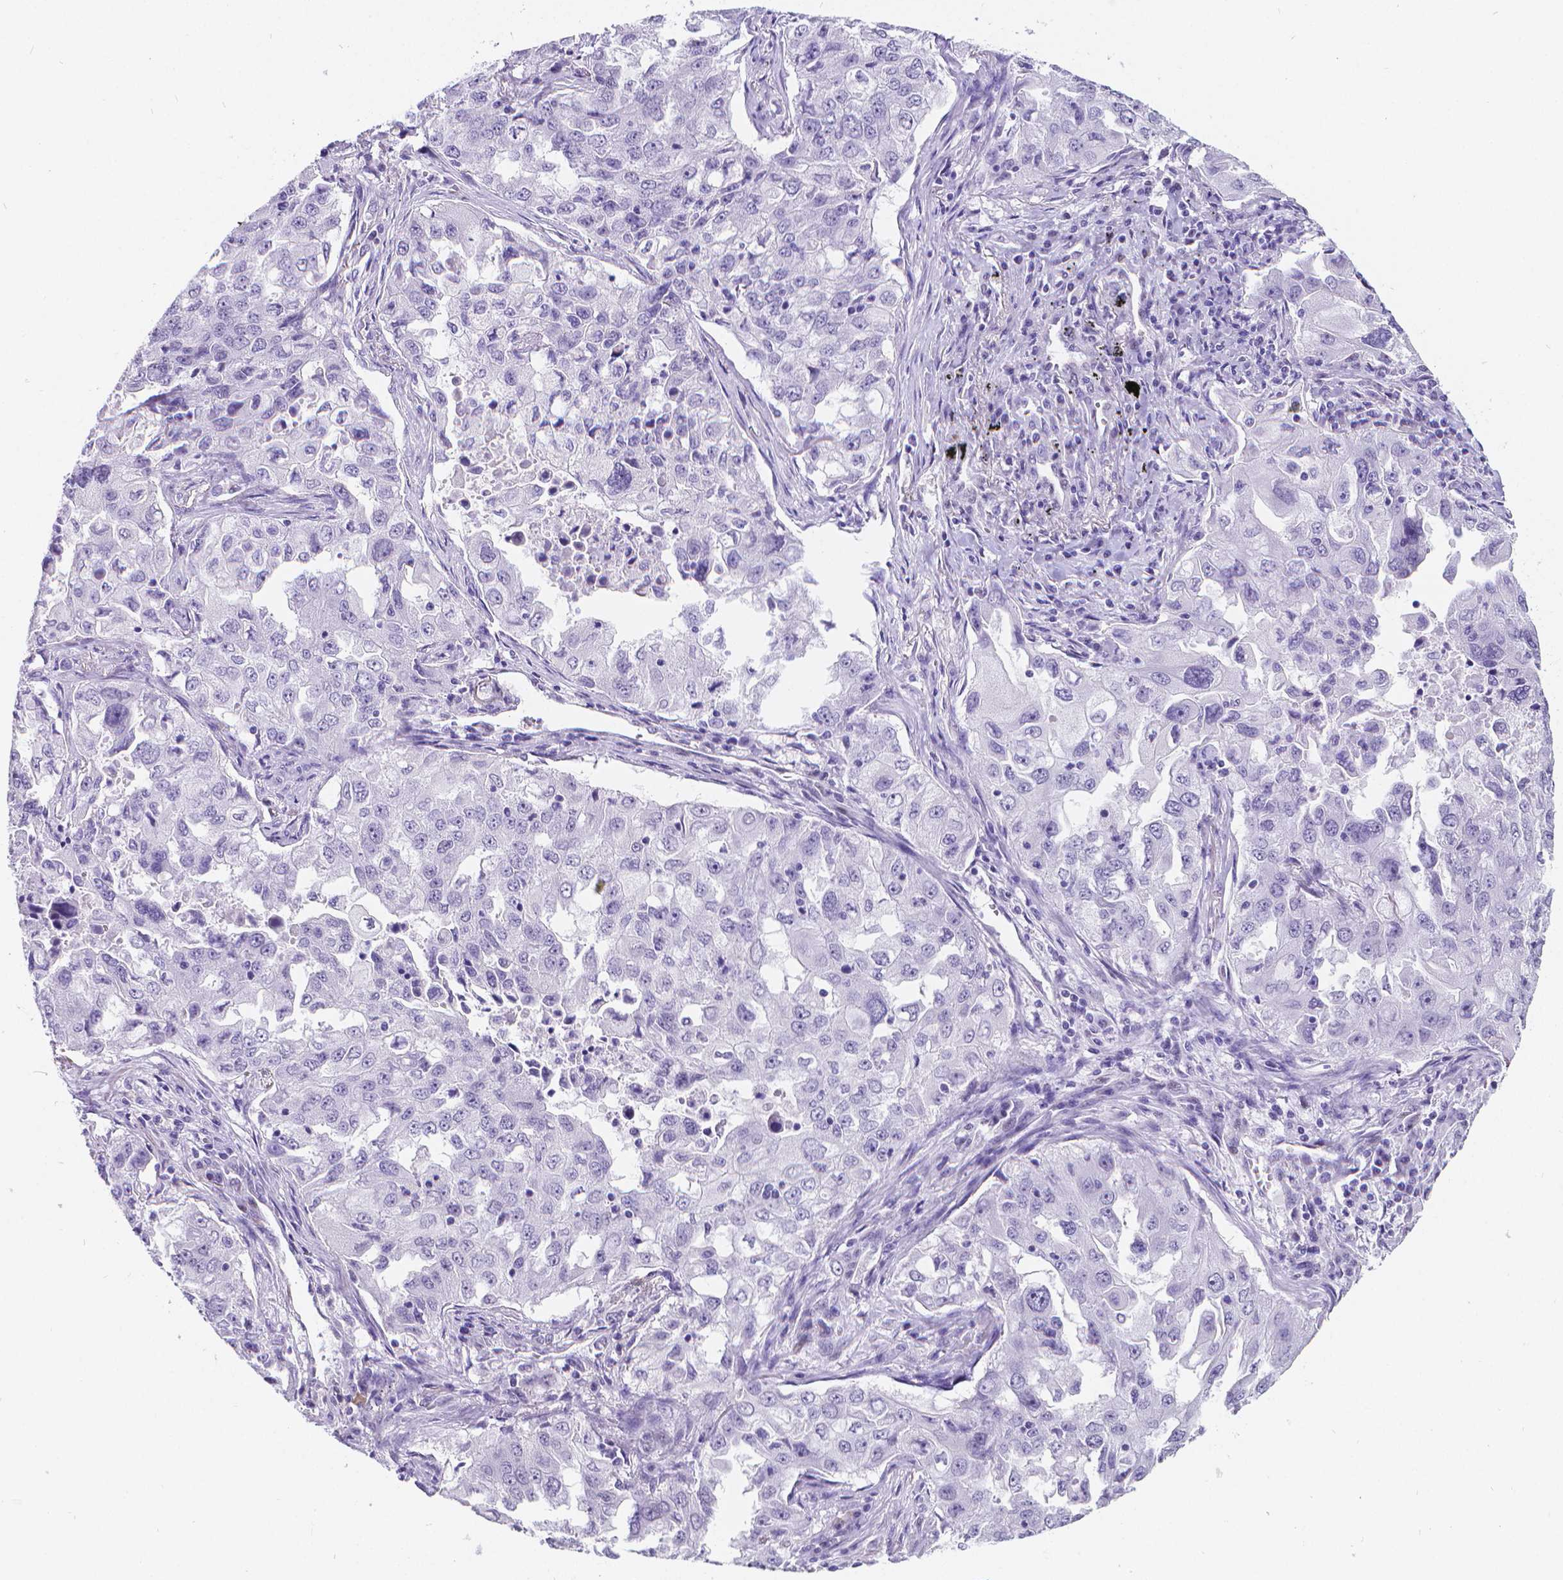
{"staining": {"intensity": "negative", "quantity": "none", "location": "none"}, "tissue": "lung cancer", "cell_type": "Tumor cells", "image_type": "cancer", "snomed": [{"axis": "morphology", "description": "Adenocarcinoma, NOS"}, {"axis": "topography", "description": "Lung"}], "caption": "The immunohistochemistry image has no significant expression in tumor cells of lung cancer tissue. The staining was performed using DAB to visualize the protein expression in brown, while the nuclei were stained in blue with hematoxylin (Magnification: 20x).", "gene": "MEF2C", "patient": {"sex": "female", "age": 61}}